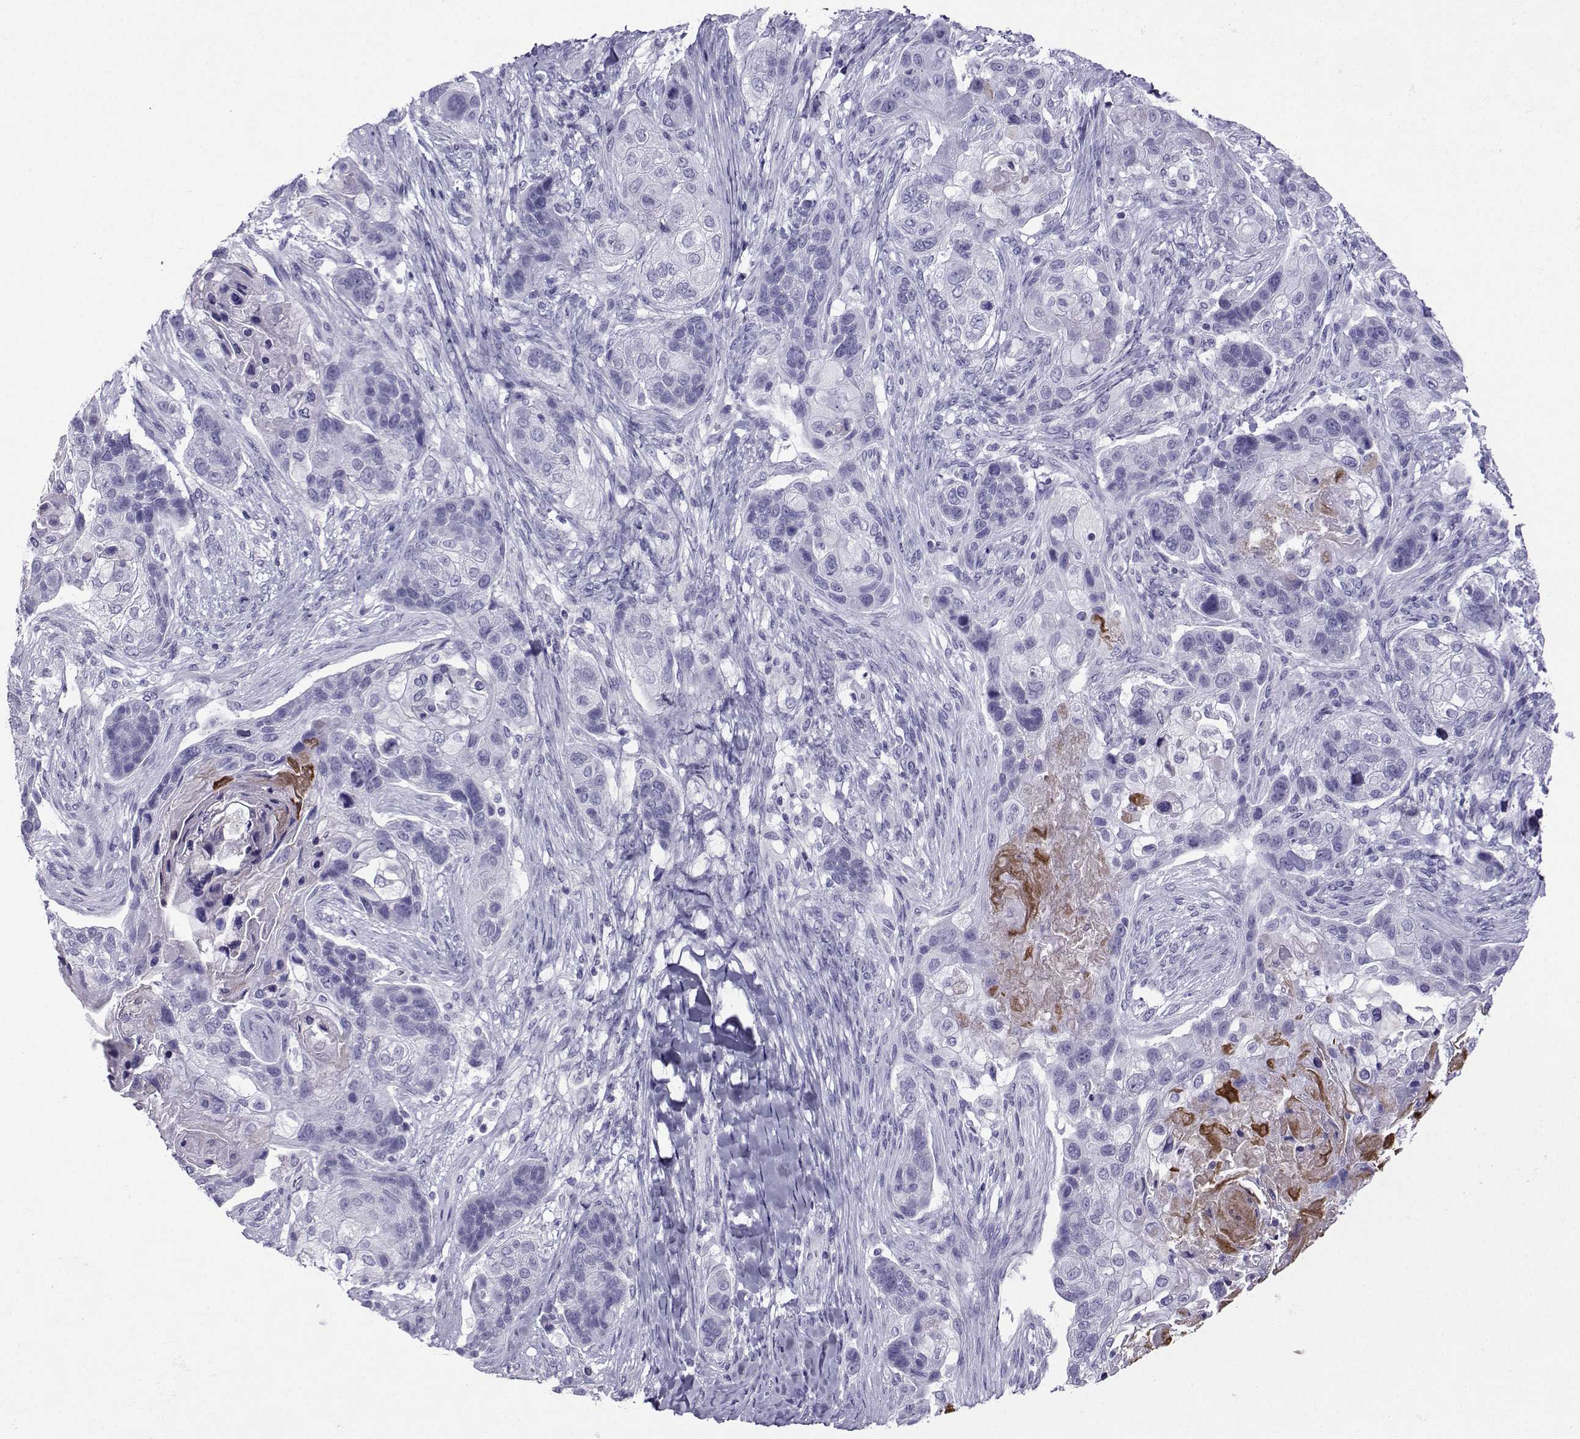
{"staining": {"intensity": "negative", "quantity": "none", "location": "none"}, "tissue": "lung cancer", "cell_type": "Tumor cells", "image_type": "cancer", "snomed": [{"axis": "morphology", "description": "Squamous cell carcinoma, NOS"}, {"axis": "topography", "description": "Lung"}], "caption": "Histopathology image shows no protein expression in tumor cells of squamous cell carcinoma (lung) tissue.", "gene": "CRYBB1", "patient": {"sex": "male", "age": 69}}